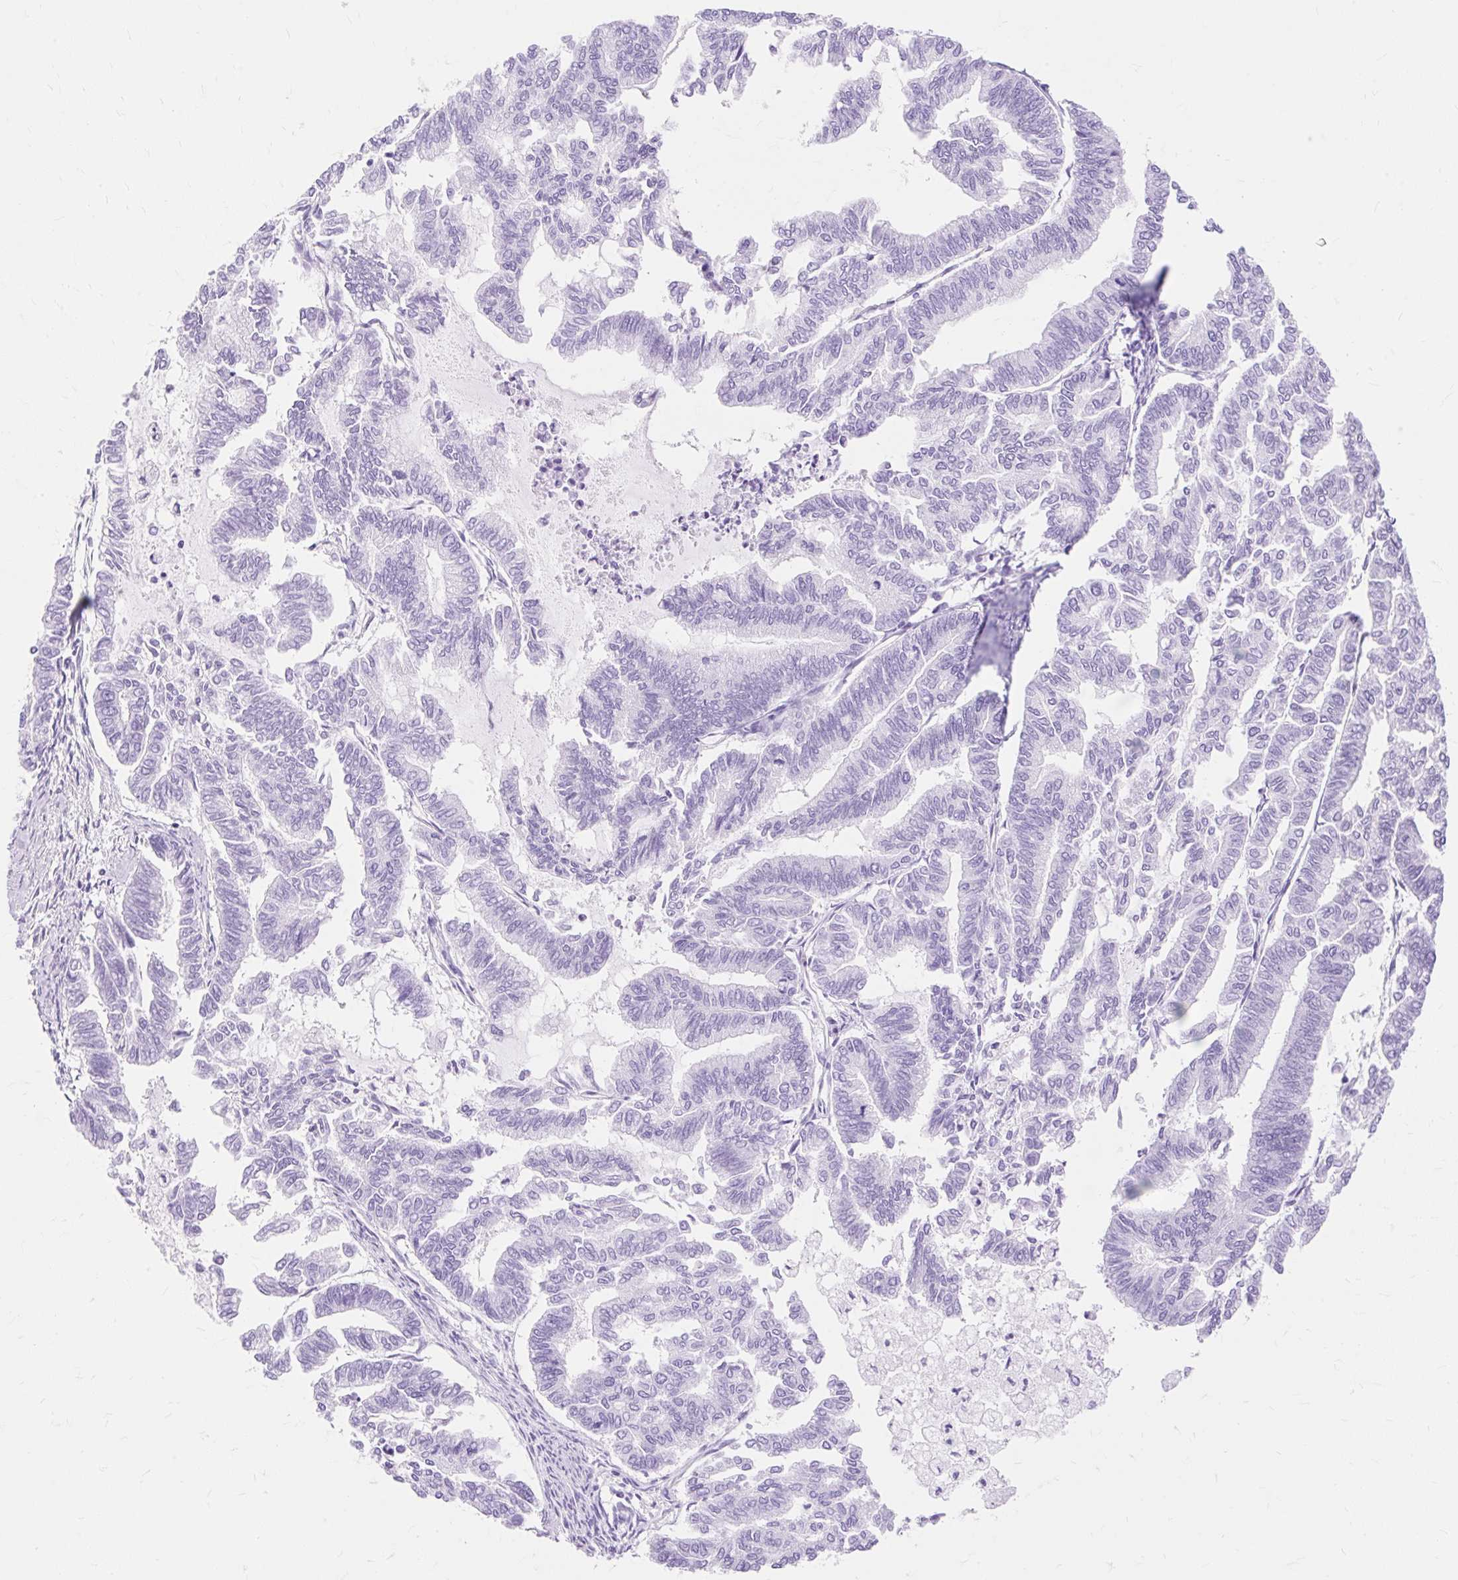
{"staining": {"intensity": "negative", "quantity": "none", "location": "none"}, "tissue": "endometrial cancer", "cell_type": "Tumor cells", "image_type": "cancer", "snomed": [{"axis": "morphology", "description": "Adenocarcinoma, NOS"}, {"axis": "topography", "description": "Endometrium"}], "caption": "The IHC photomicrograph has no significant positivity in tumor cells of adenocarcinoma (endometrial) tissue.", "gene": "MBP", "patient": {"sex": "female", "age": 79}}